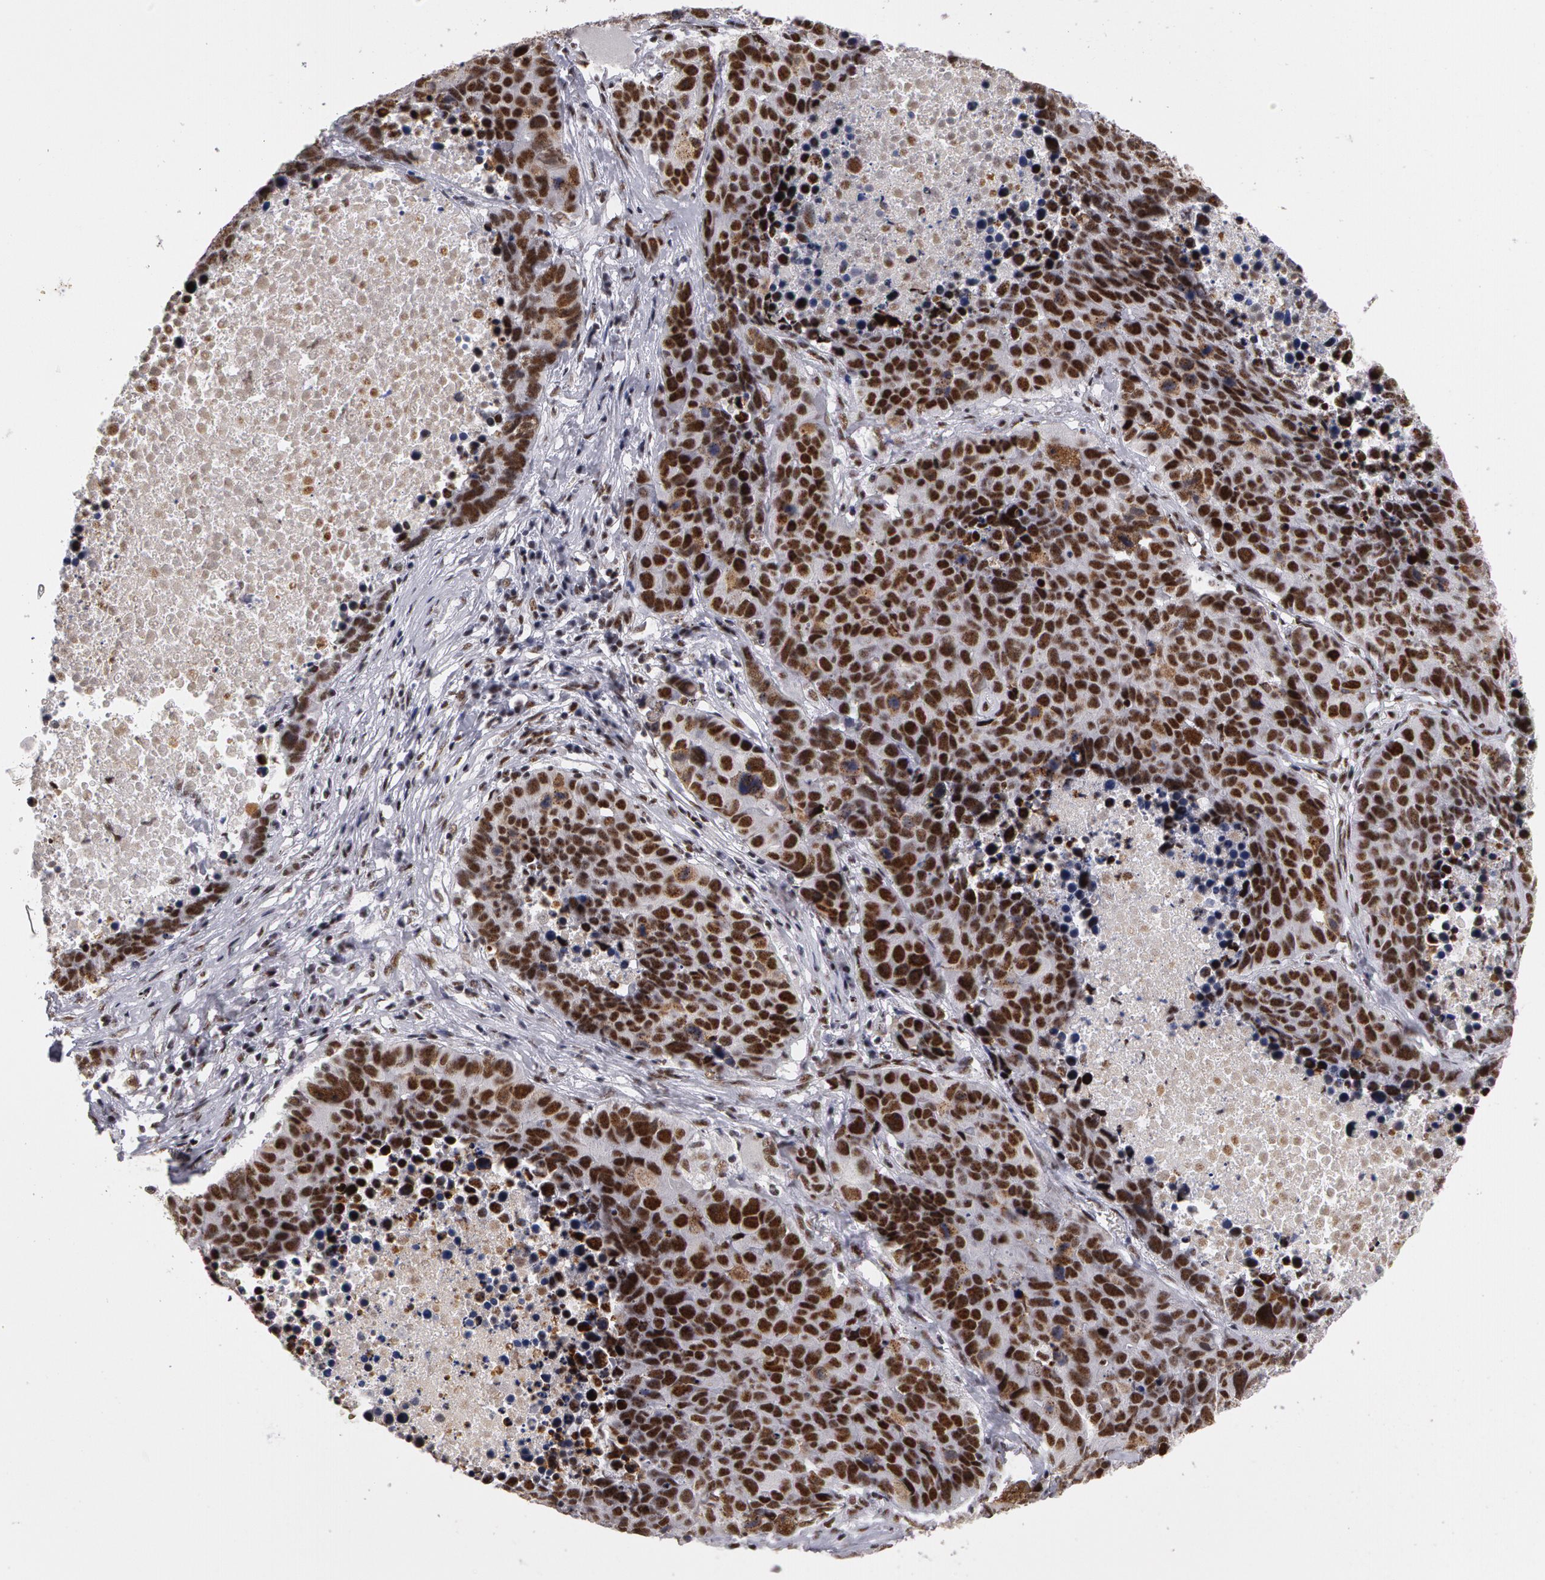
{"staining": {"intensity": "strong", "quantity": ">75%", "location": "nuclear"}, "tissue": "lung cancer", "cell_type": "Tumor cells", "image_type": "cancer", "snomed": [{"axis": "morphology", "description": "Carcinoid, malignant, NOS"}, {"axis": "topography", "description": "Lung"}], "caption": "Approximately >75% of tumor cells in lung malignant carcinoid reveal strong nuclear protein positivity as visualized by brown immunohistochemical staining.", "gene": "PNN", "patient": {"sex": "male", "age": 60}}